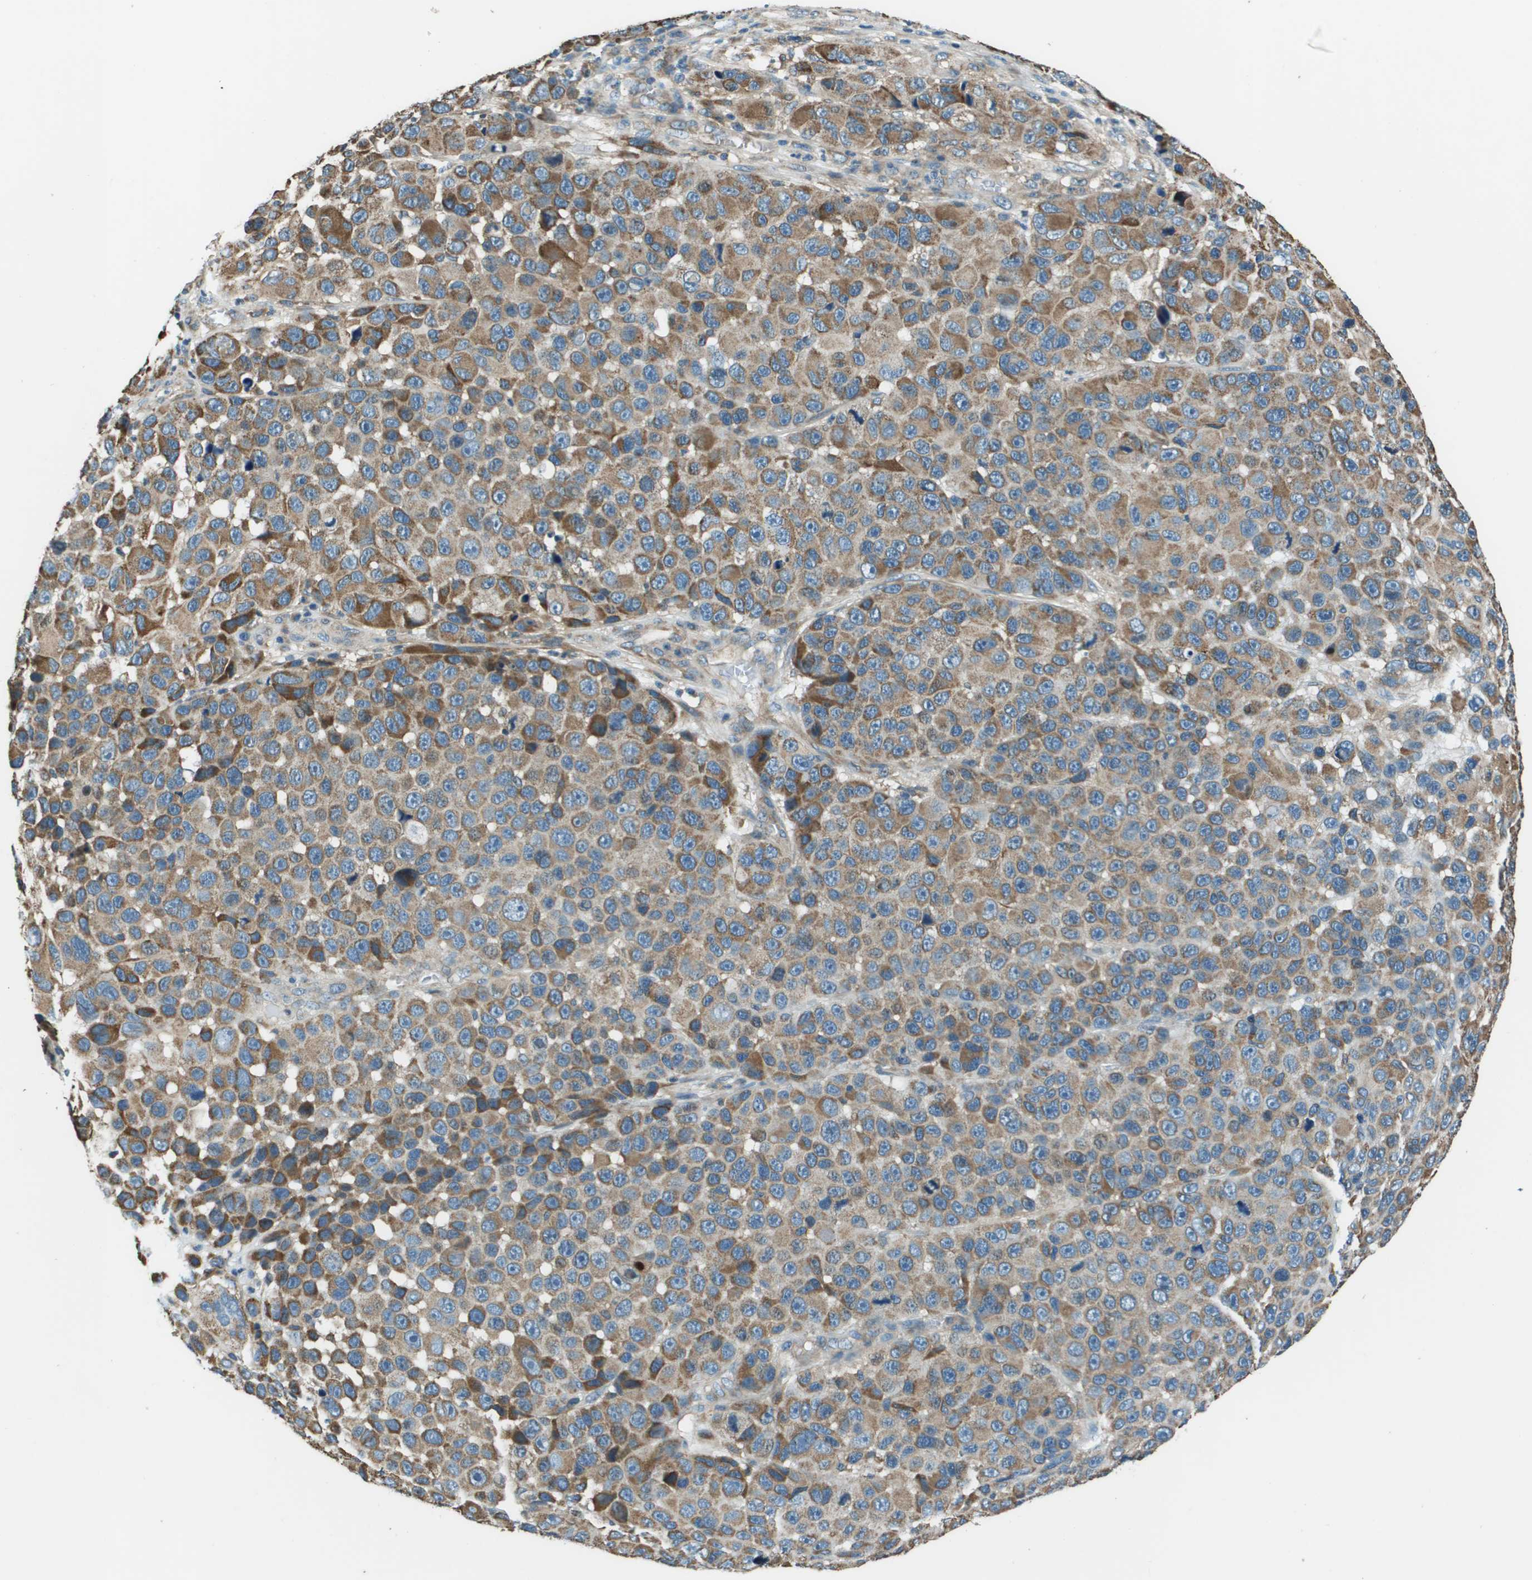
{"staining": {"intensity": "moderate", "quantity": ">75%", "location": "cytoplasmic/membranous"}, "tissue": "melanoma", "cell_type": "Tumor cells", "image_type": "cancer", "snomed": [{"axis": "morphology", "description": "Malignant melanoma, NOS"}, {"axis": "topography", "description": "Skin"}], "caption": "Immunohistochemical staining of human malignant melanoma demonstrates medium levels of moderate cytoplasmic/membranous protein staining in approximately >75% of tumor cells.", "gene": "TMEM51", "patient": {"sex": "male", "age": 53}}